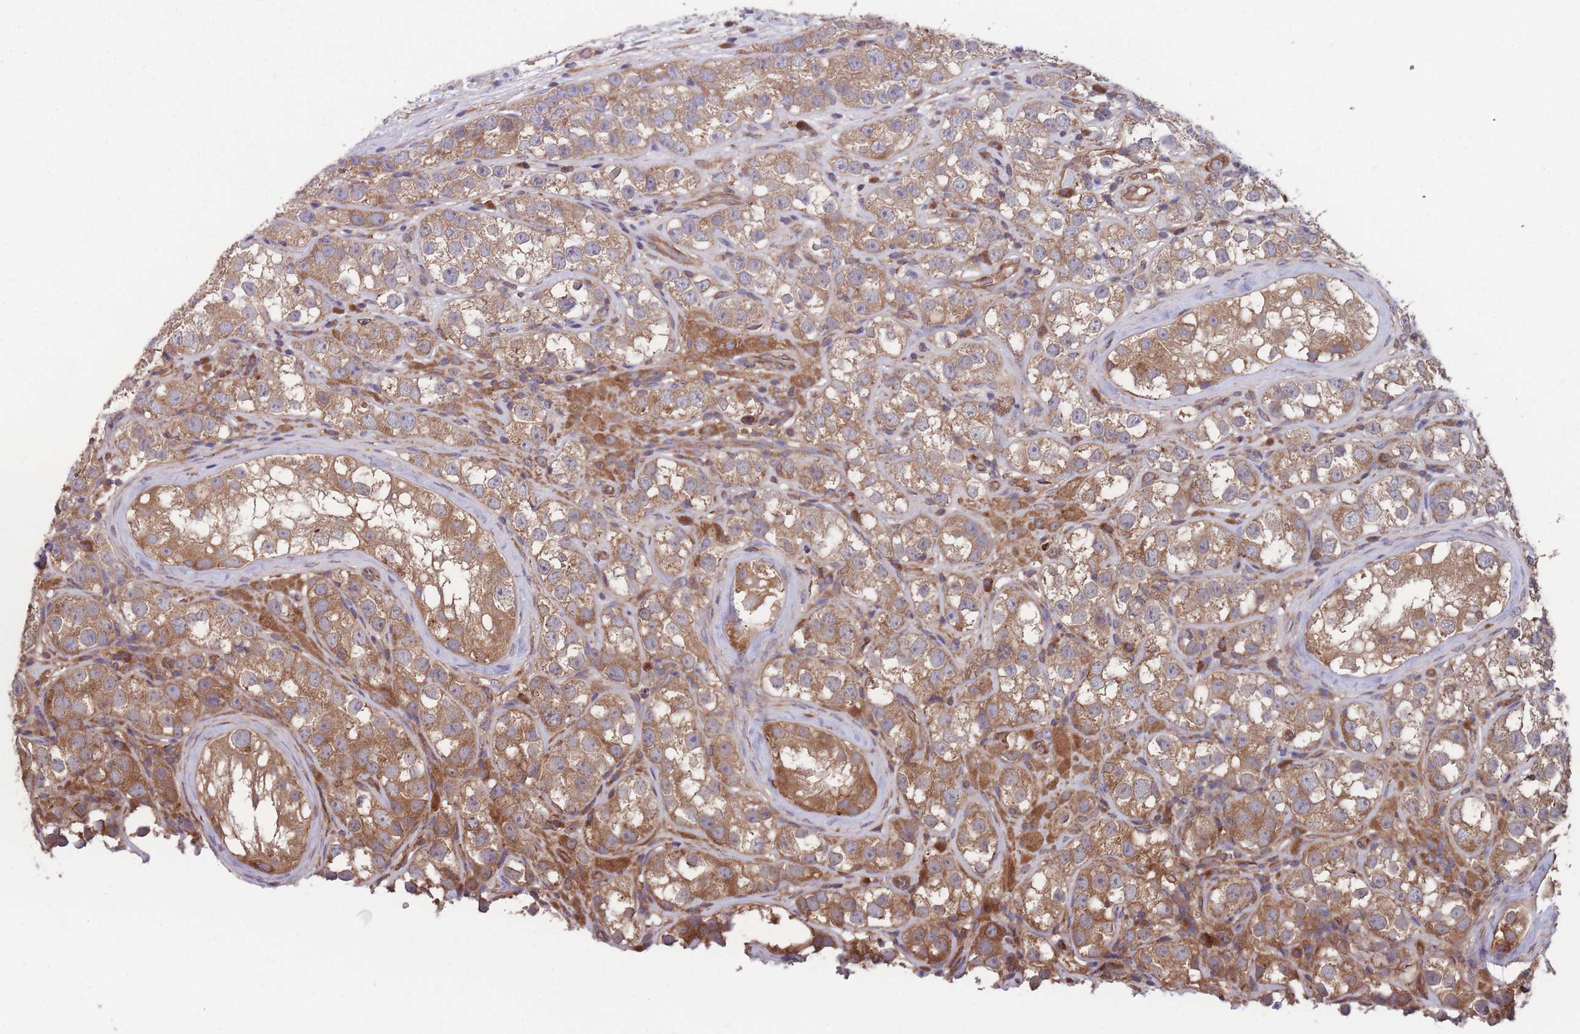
{"staining": {"intensity": "moderate", "quantity": ">75%", "location": "cytoplasmic/membranous"}, "tissue": "testis cancer", "cell_type": "Tumor cells", "image_type": "cancer", "snomed": [{"axis": "morphology", "description": "Seminoma, NOS"}, {"axis": "topography", "description": "Testis"}], "caption": "Testis cancer stained with immunohistochemistry (IHC) displays moderate cytoplasmic/membranous staining in approximately >75% of tumor cells.", "gene": "ZPR1", "patient": {"sex": "male", "age": 28}}